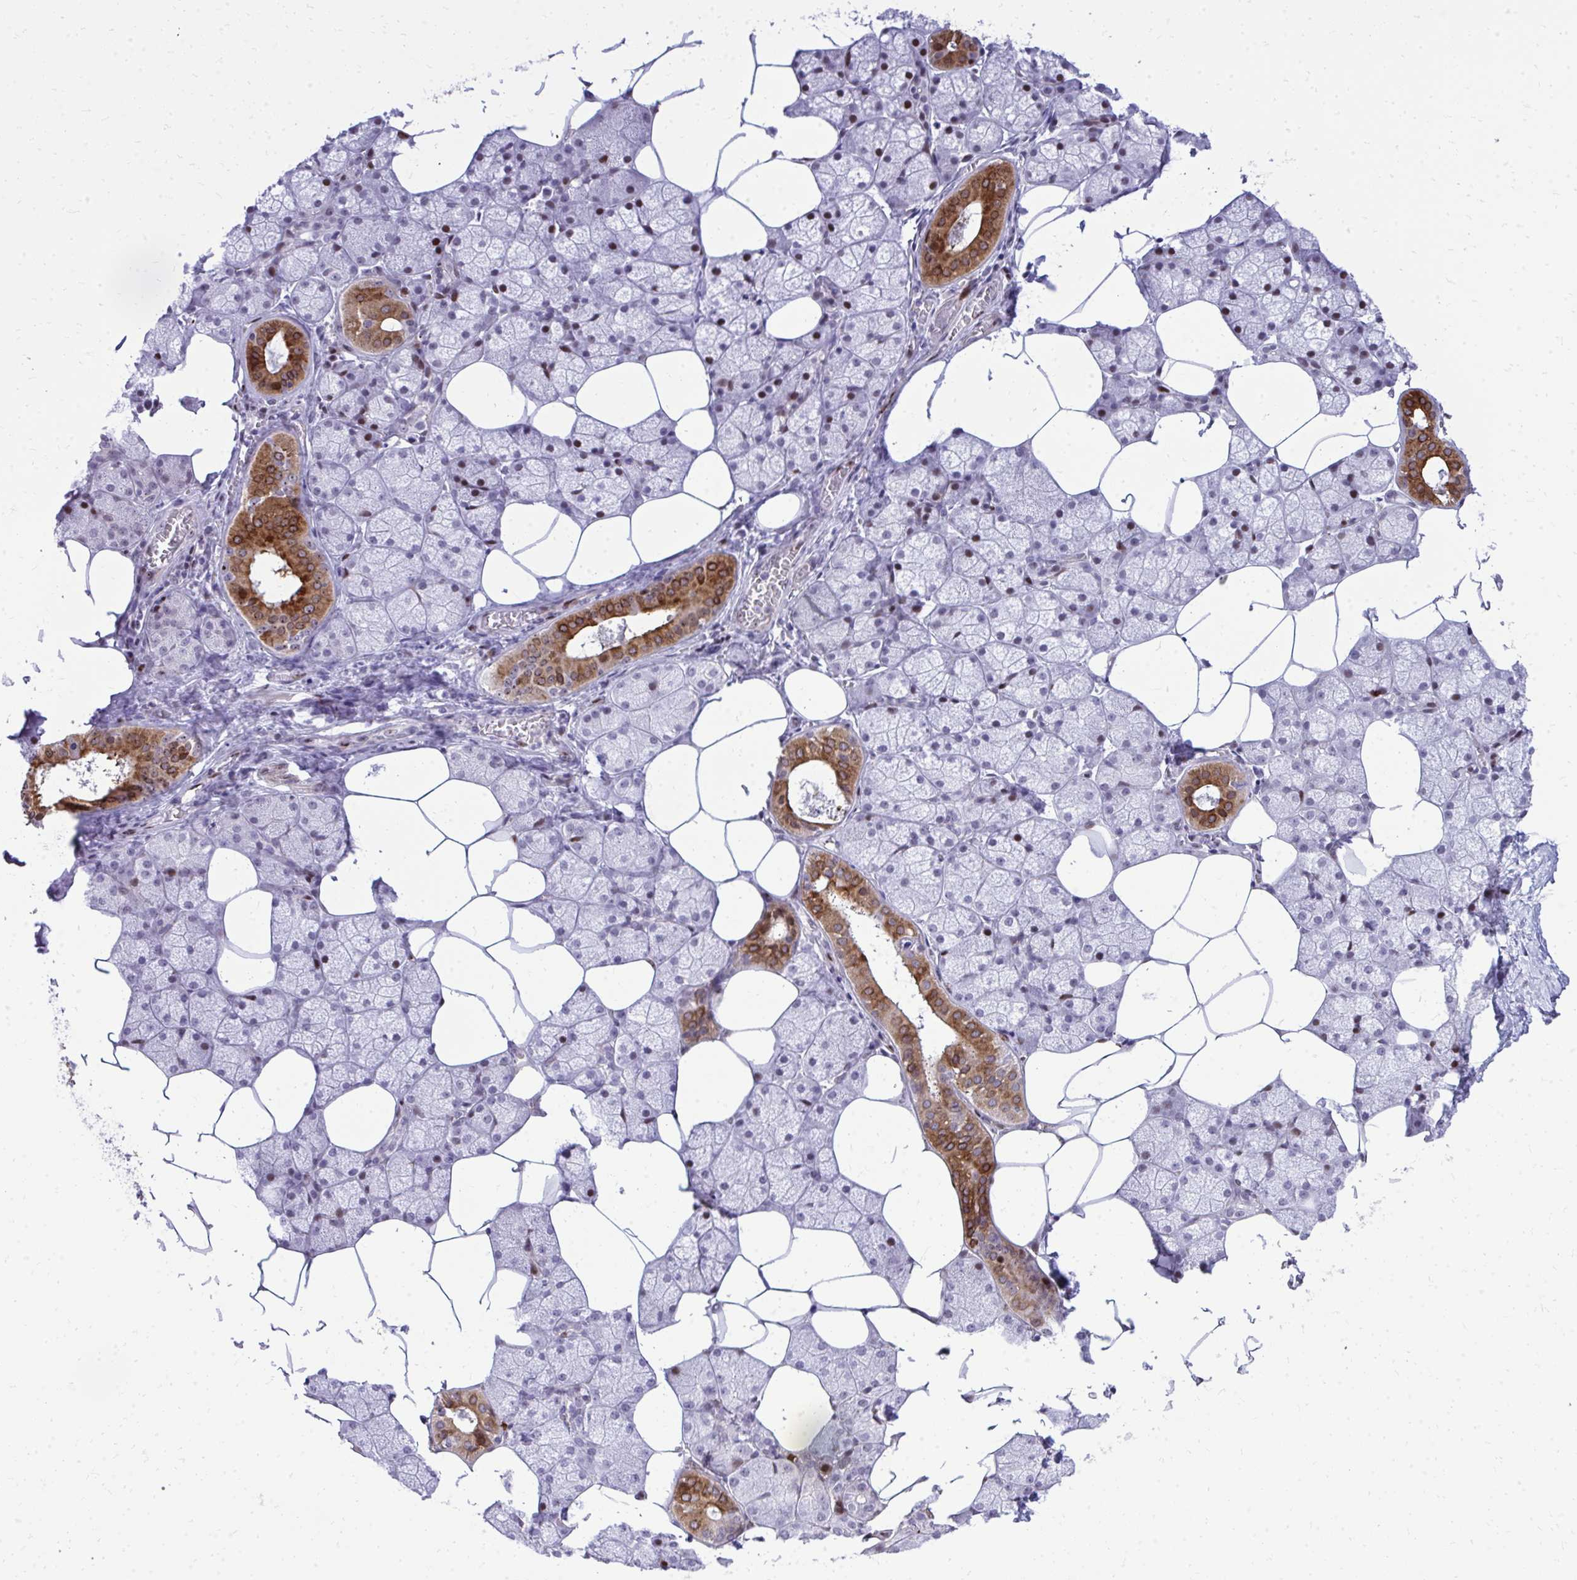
{"staining": {"intensity": "strong", "quantity": "<25%", "location": "cytoplasmic/membranous"}, "tissue": "salivary gland", "cell_type": "Glandular cells", "image_type": "normal", "snomed": [{"axis": "morphology", "description": "Normal tissue, NOS"}, {"axis": "topography", "description": "Salivary gland"}], "caption": "A medium amount of strong cytoplasmic/membranous staining is present in about <25% of glandular cells in unremarkable salivary gland. (brown staining indicates protein expression, while blue staining denotes nuclei).", "gene": "DLX4", "patient": {"sex": "female", "age": 43}}